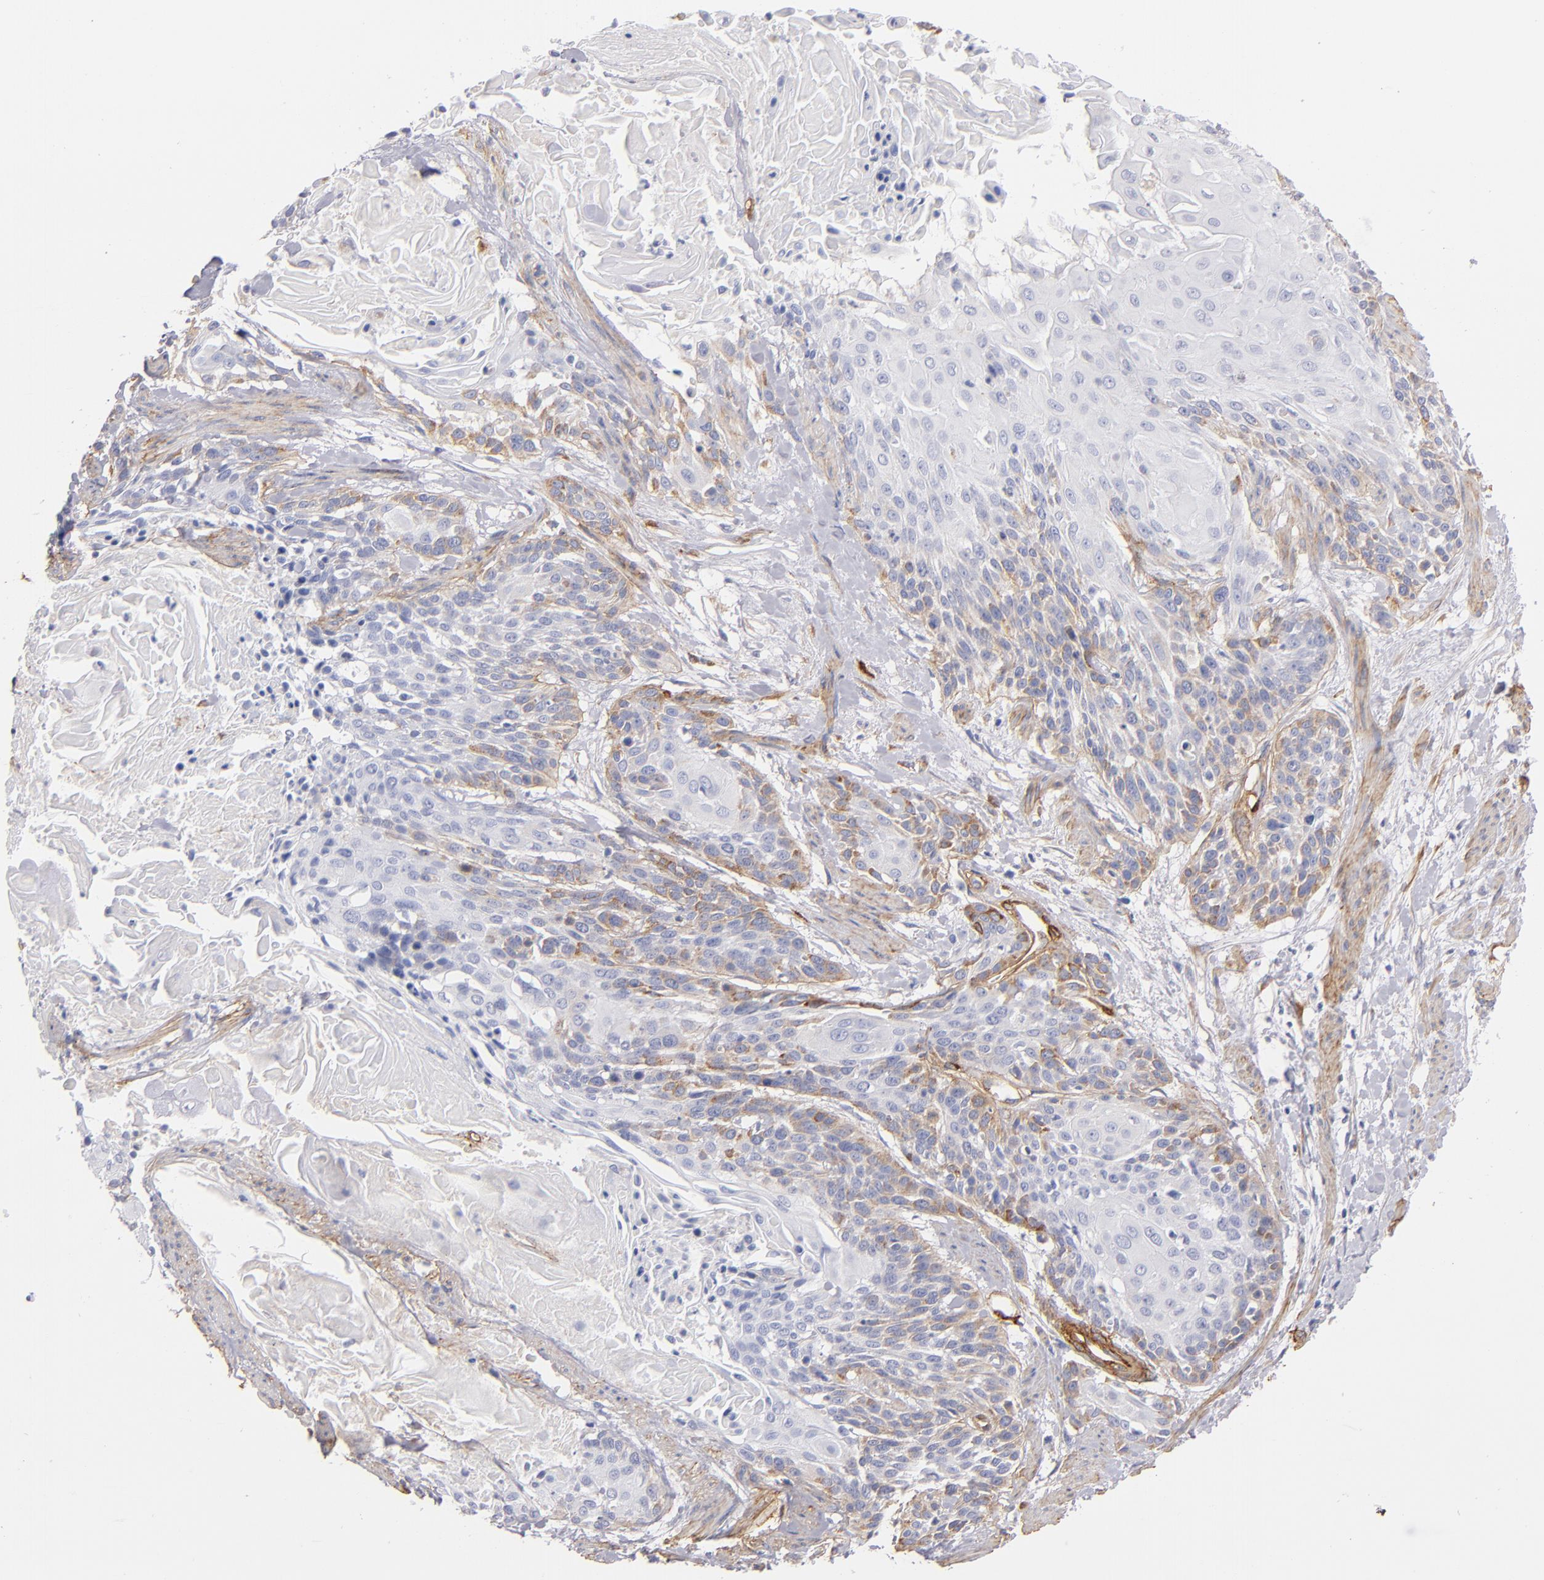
{"staining": {"intensity": "moderate", "quantity": "<25%", "location": "cytoplasmic/membranous"}, "tissue": "cervical cancer", "cell_type": "Tumor cells", "image_type": "cancer", "snomed": [{"axis": "morphology", "description": "Squamous cell carcinoma, NOS"}, {"axis": "topography", "description": "Cervix"}], "caption": "Immunohistochemical staining of human squamous cell carcinoma (cervical) exhibits low levels of moderate cytoplasmic/membranous staining in approximately <25% of tumor cells.", "gene": "LAMC1", "patient": {"sex": "female", "age": 57}}